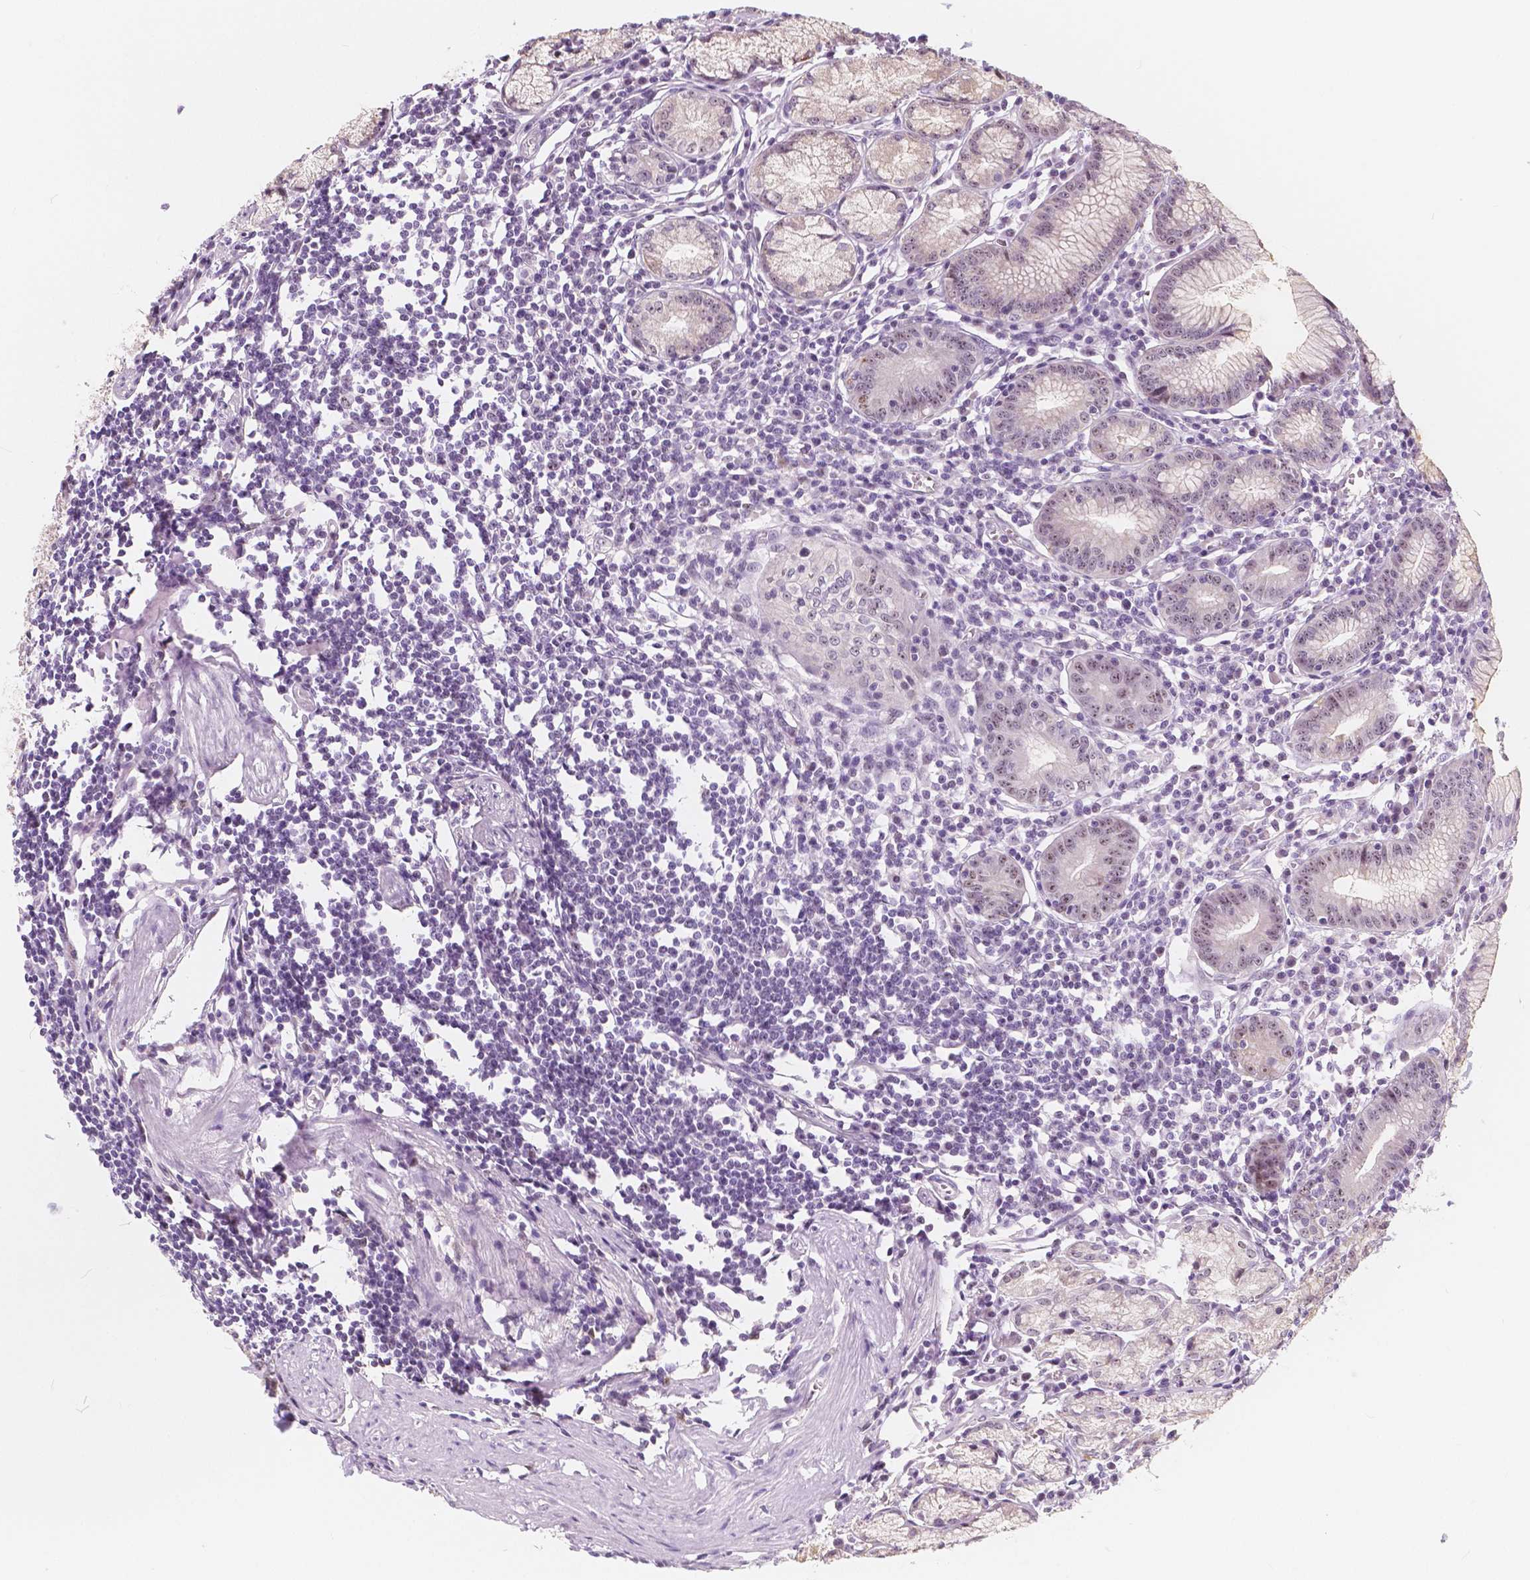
{"staining": {"intensity": "weak", "quantity": "<25%", "location": "nuclear"}, "tissue": "stomach", "cell_type": "Glandular cells", "image_type": "normal", "snomed": [{"axis": "morphology", "description": "Normal tissue, NOS"}, {"axis": "topography", "description": "Stomach"}], "caption": "This image is of normal stomach stained with immunohistochemistry to label a protein in brown with the nuclei are counter-stained blue. There is no positivity in glandular cells.", "gene": "NOLC1", "patient": {"sex": "male", "age": 55}}